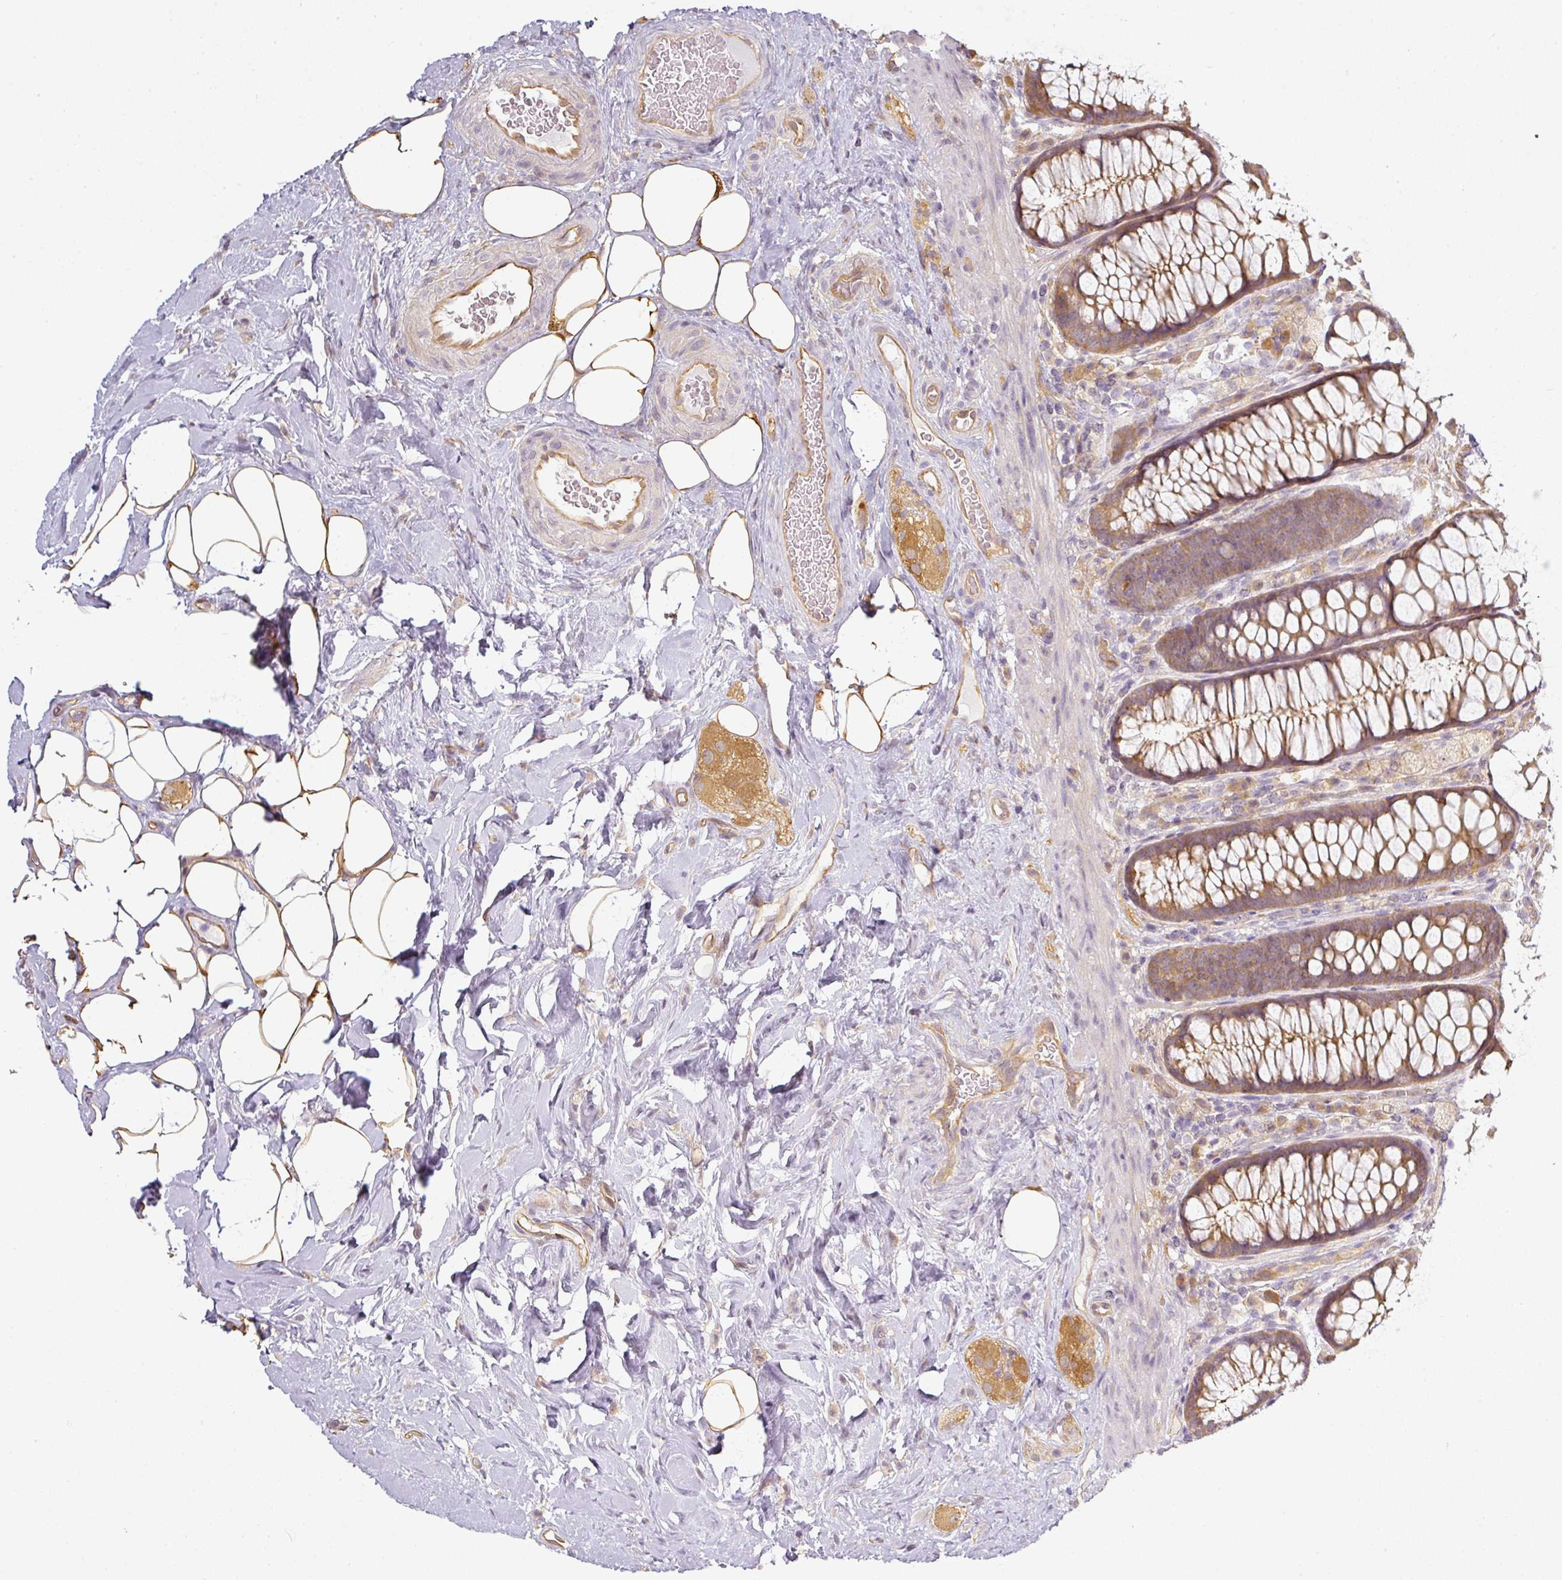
{"staining": {"intensity": "moderate", "quantity": ">75%", "location": "cytoplasmic/membranous"}, "tissue": "rectum", "cell_type": "Glandular cells", "image_type": "normal", "snomed": [{"axis": "morphology", "description": "Normal tissue, NOS"}, {"axis": "topography", "description": "Rectum"}], "caption": "About >75% of glandular cells in normal human rectum demonstrate moderate cytoplasmic/membranous protein positivity as visualized by brown immunohistochemical staining.", "gene": "ANKRD18A", "patient": {"sex": "female", "age": 67}}